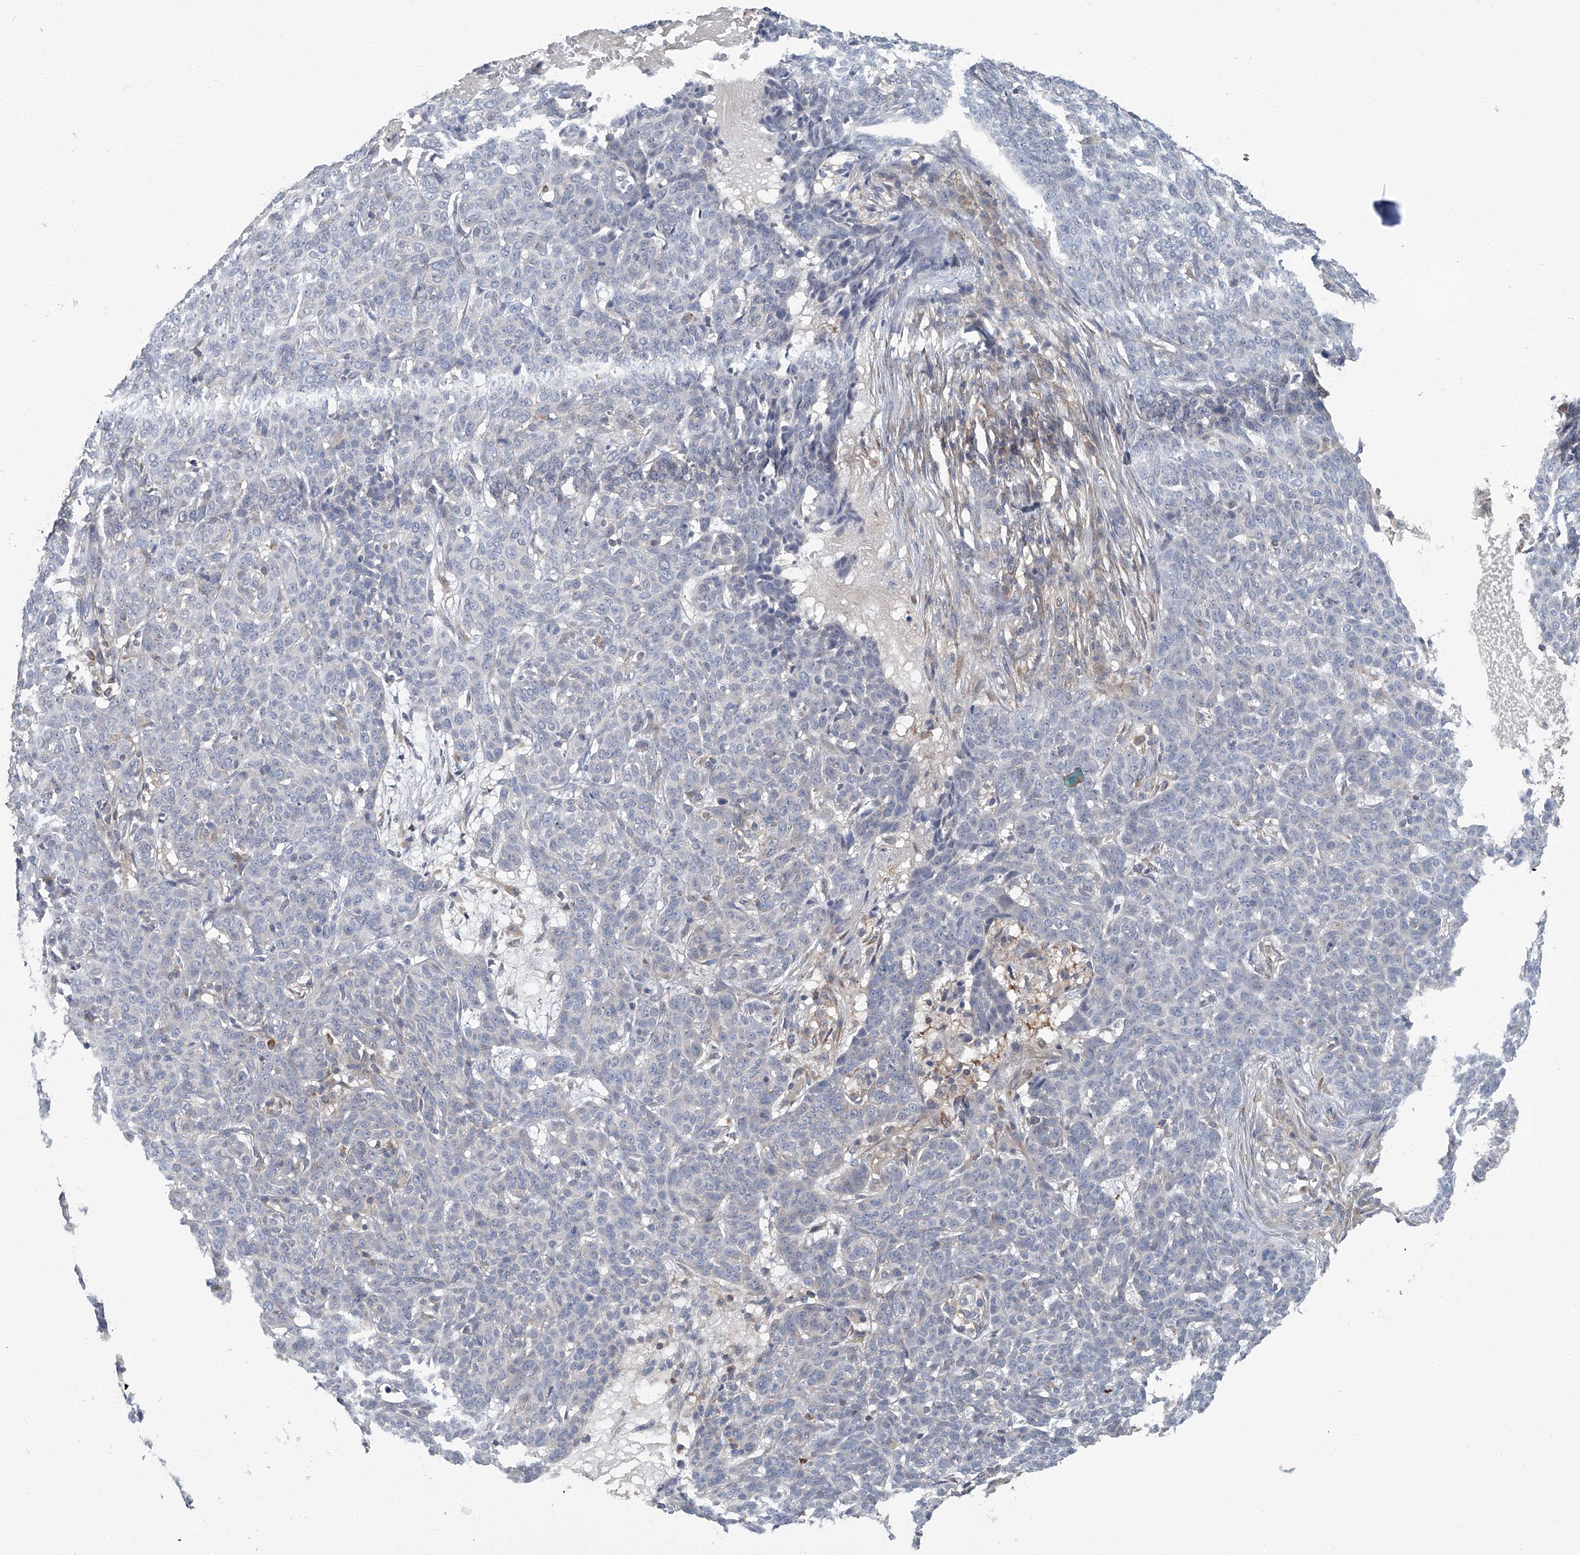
{"staining": {"intensity": "negative", "quantity": "none", "location": "none"}, "tissue": "skin cancer", "cell_type": "Tumor cells", "image_type": "cancer", "snomed": [{"axis": "morphology", "description": "Basal cell carcinoma"}, {"axis": "topography", "description": "Skin"}], "caption": "Tumor cells are negative for protein expression in human basal cell carcinoma (skin).", "gene": "AKNAD1", "patient": {"sex": "male", "age": 85}}